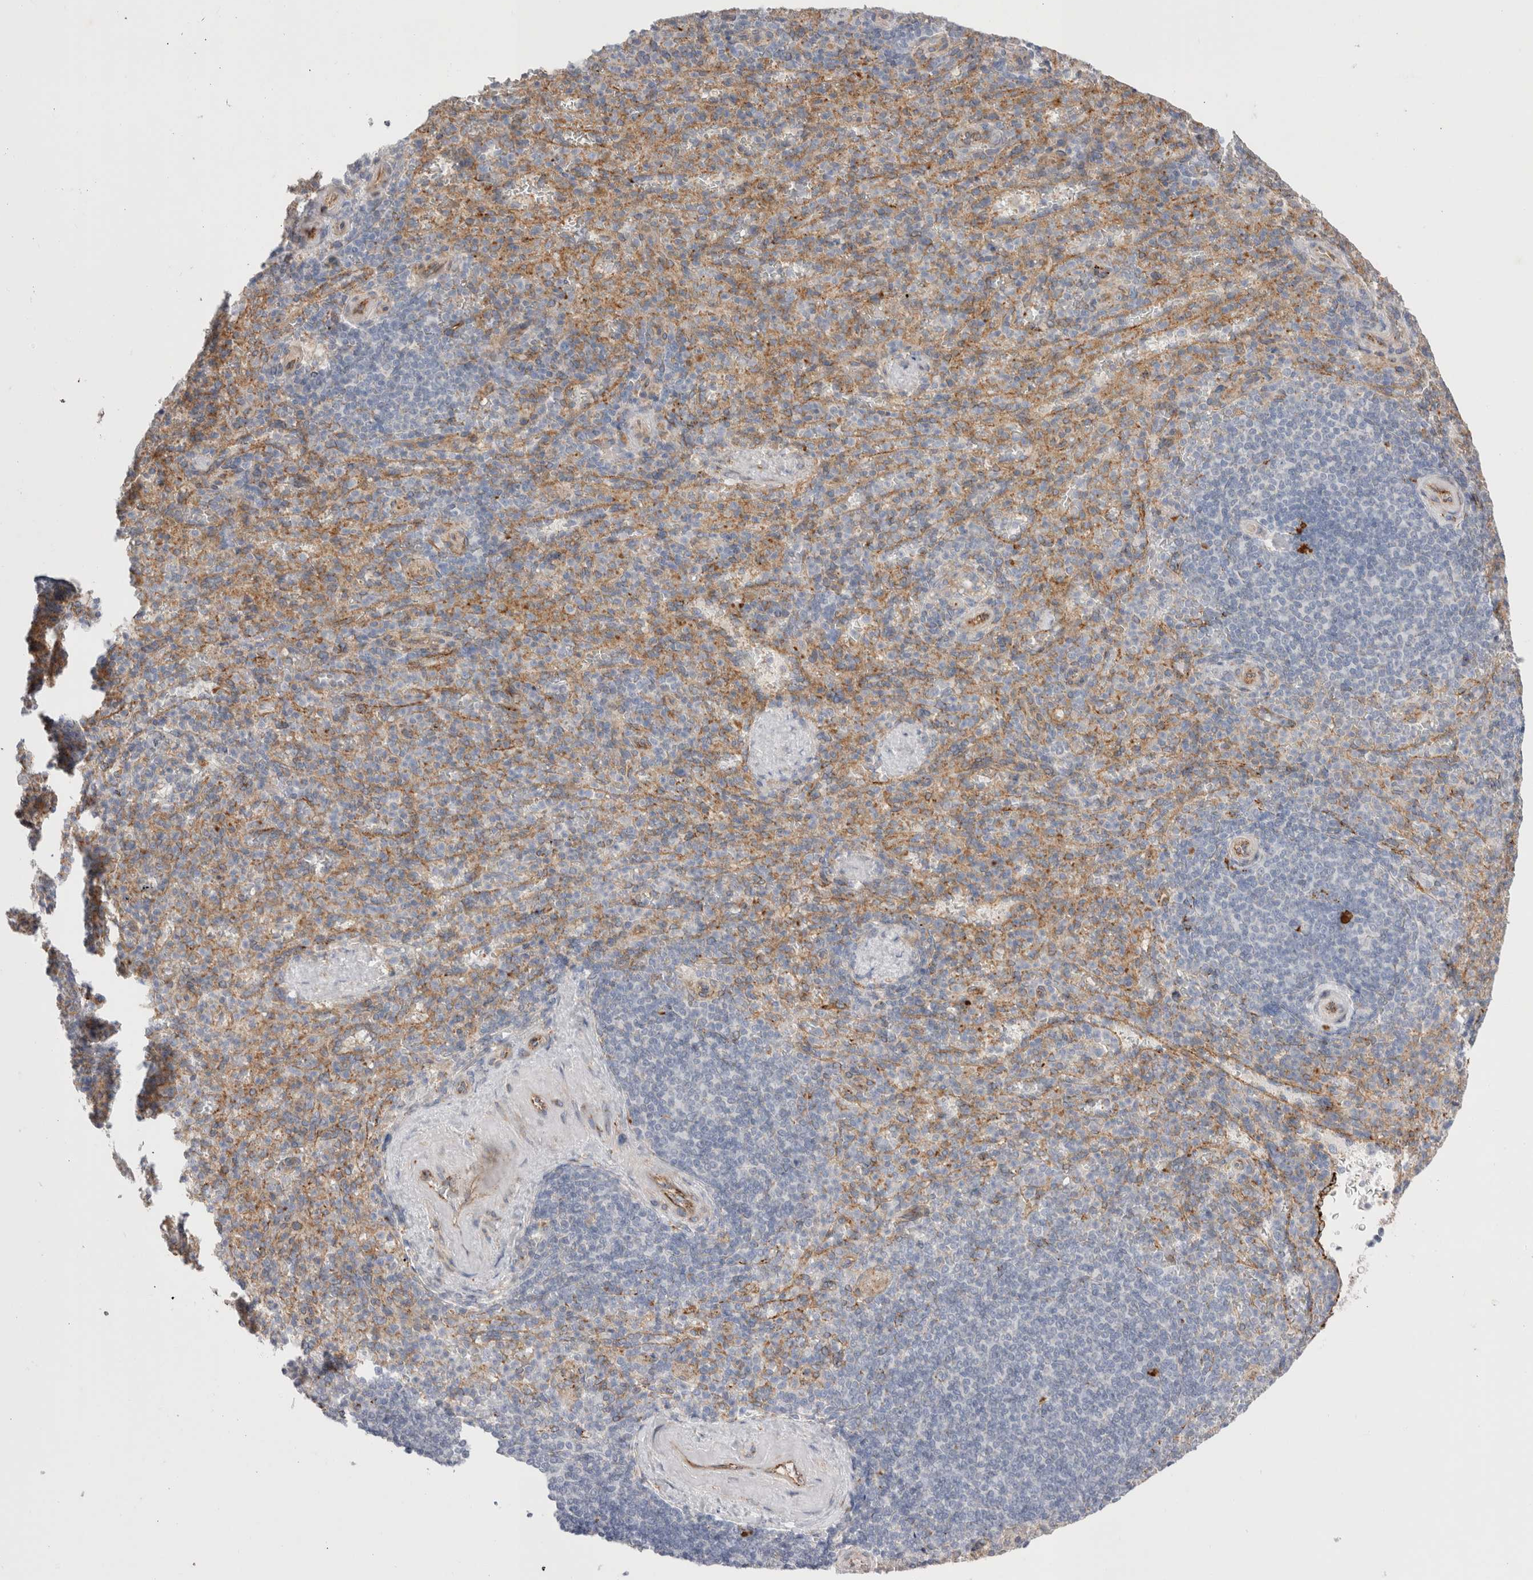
{"staining": {"intensity": "negative", "quantity": "none", "location": "none"}, "tissue": "spleen", "cell_type": "Cells in red pulp", "image_type": "normal", "snomed": [{"axis": "morphology", "description": "Normal tissue, NOS"}, {"axis": "topography", "description": "Spleen"}], "caption": "Immunohistochemical staining of normal spleen shows no significant expression in cells in red pulp. Nuclei are stained in blue.", "gene": "CNPY4", "patient": {"sex": "female", "age": 74}}